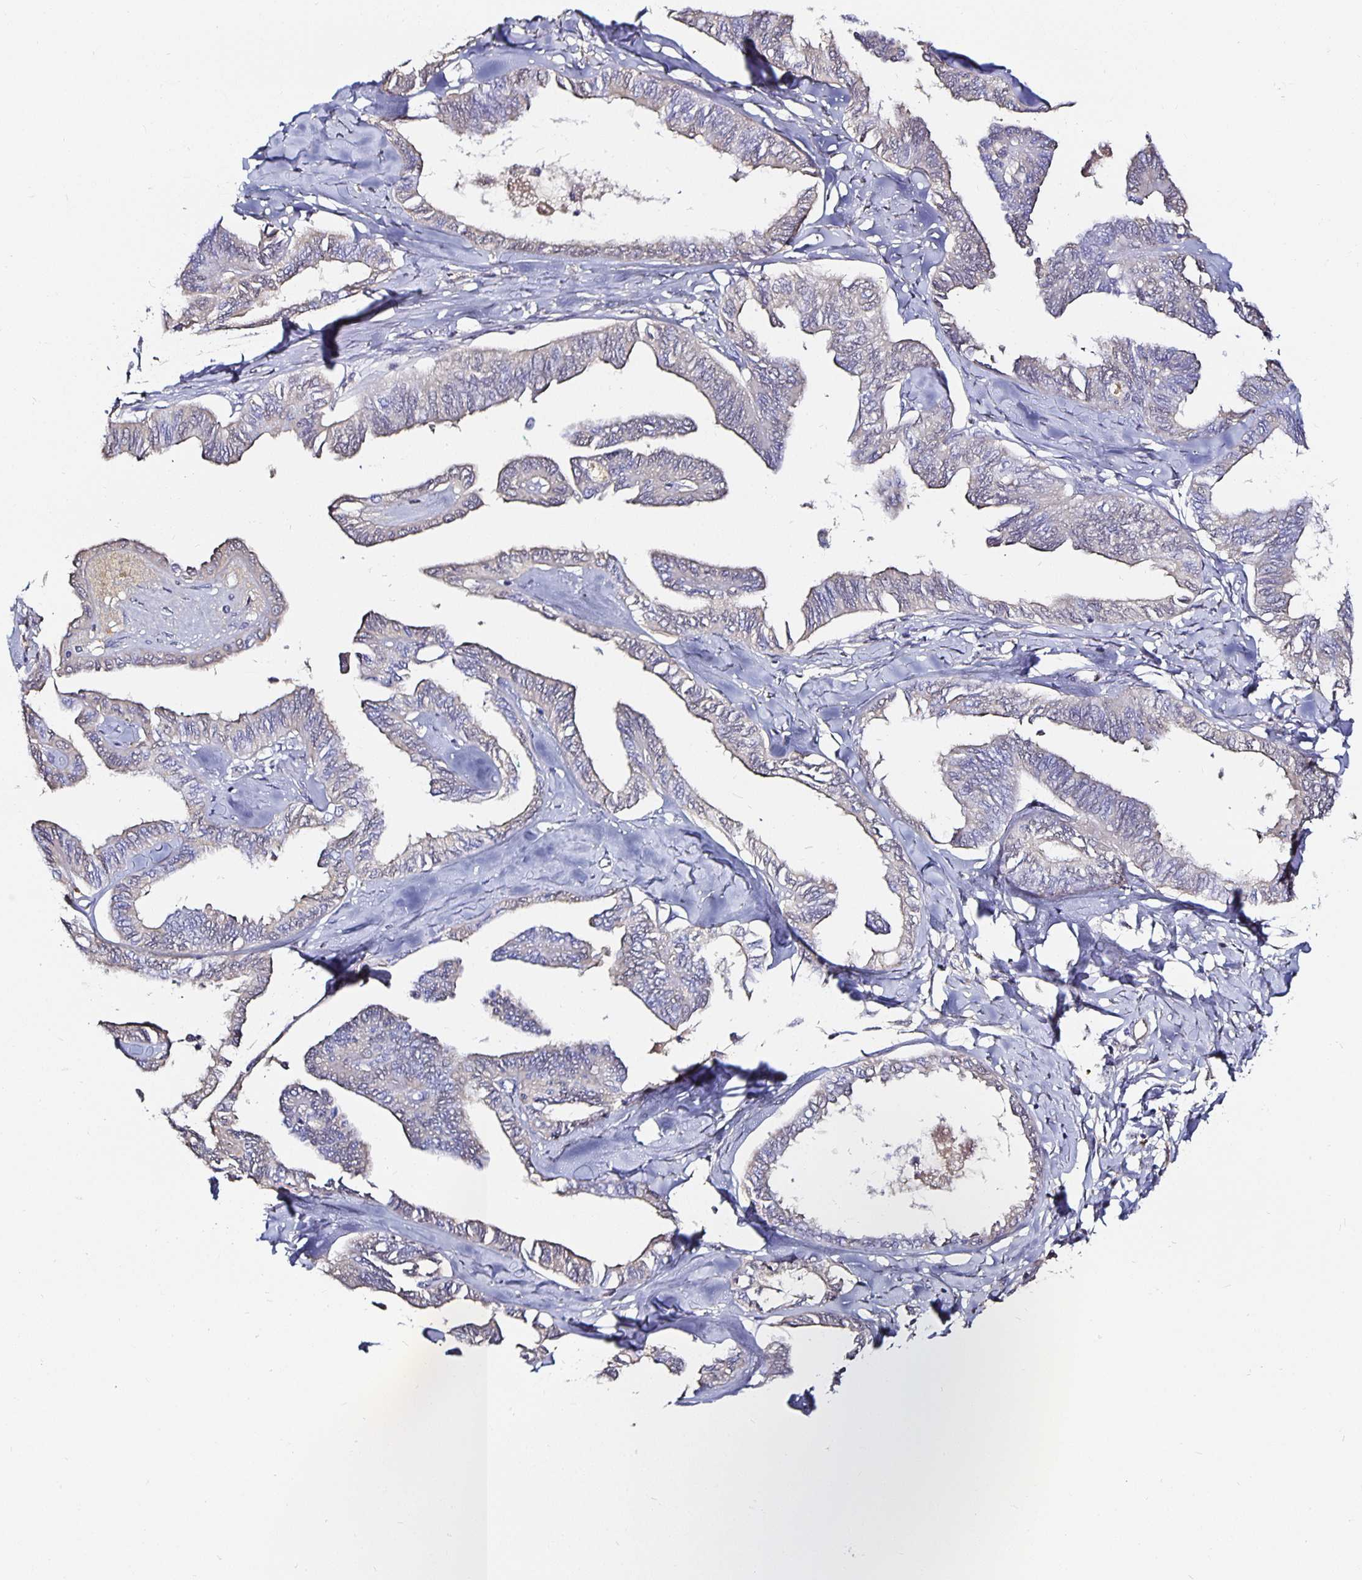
{"staining": {"intensity": "negative", "quantity": "none", "location": "none"}, "tissue": "ovarian cancer", "cell_type": "Tumor cells", "image_type": "cancer", "snomed": [{"axis": "morphology", "description": "Carcinoma, endometroid"}, {"axis": "topography", "description": "Ovary"}], "caption": "High power microscopy histopathology image of an immunohistochemistry image of ovarian cancer (endometroid carcinoma), revealing no significant staining in tumor cells.", "gene": "TTR", "patient": {"sex": "female", "age": 70}}